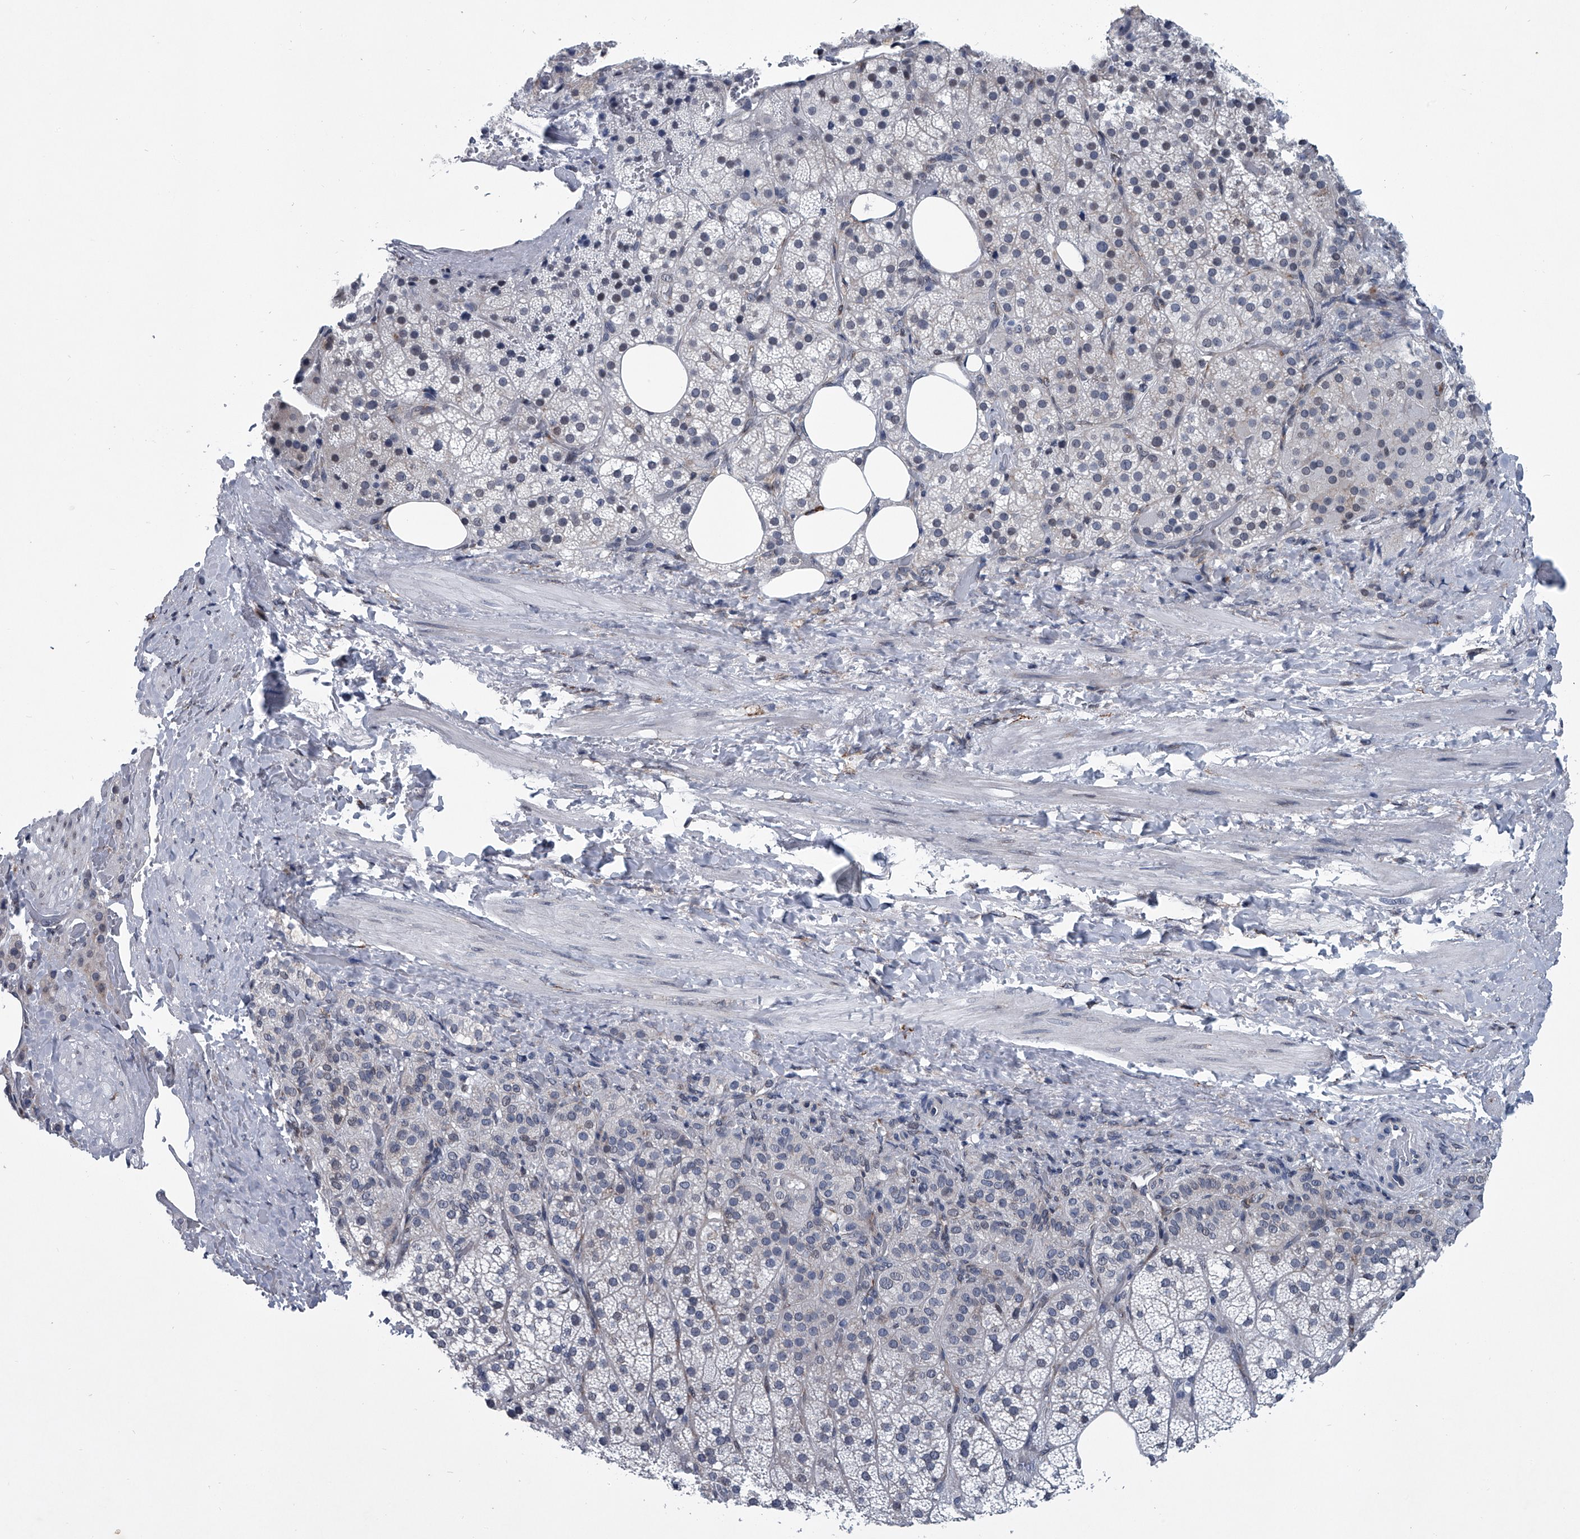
{"staining": {"intensity": "negative", "quantity": "none", "location": "none"}, "tissue": "adrenal gland", "cell_type": "Glandular cells", "image_type": "normal", "snomed": [{"axis": "morphology", "description": "Normal tissue, NOS"}, {"axis": "topography", "description": "Adrenal gland"}], "caption": "A high-resolution histopathology image shows immunohistochemistry staining of normal adrenal gland, which reveals no significant positivity in glandular cells.", "gene": "PPP2R5D", "patient": {"sex": "female", "age": 59}}